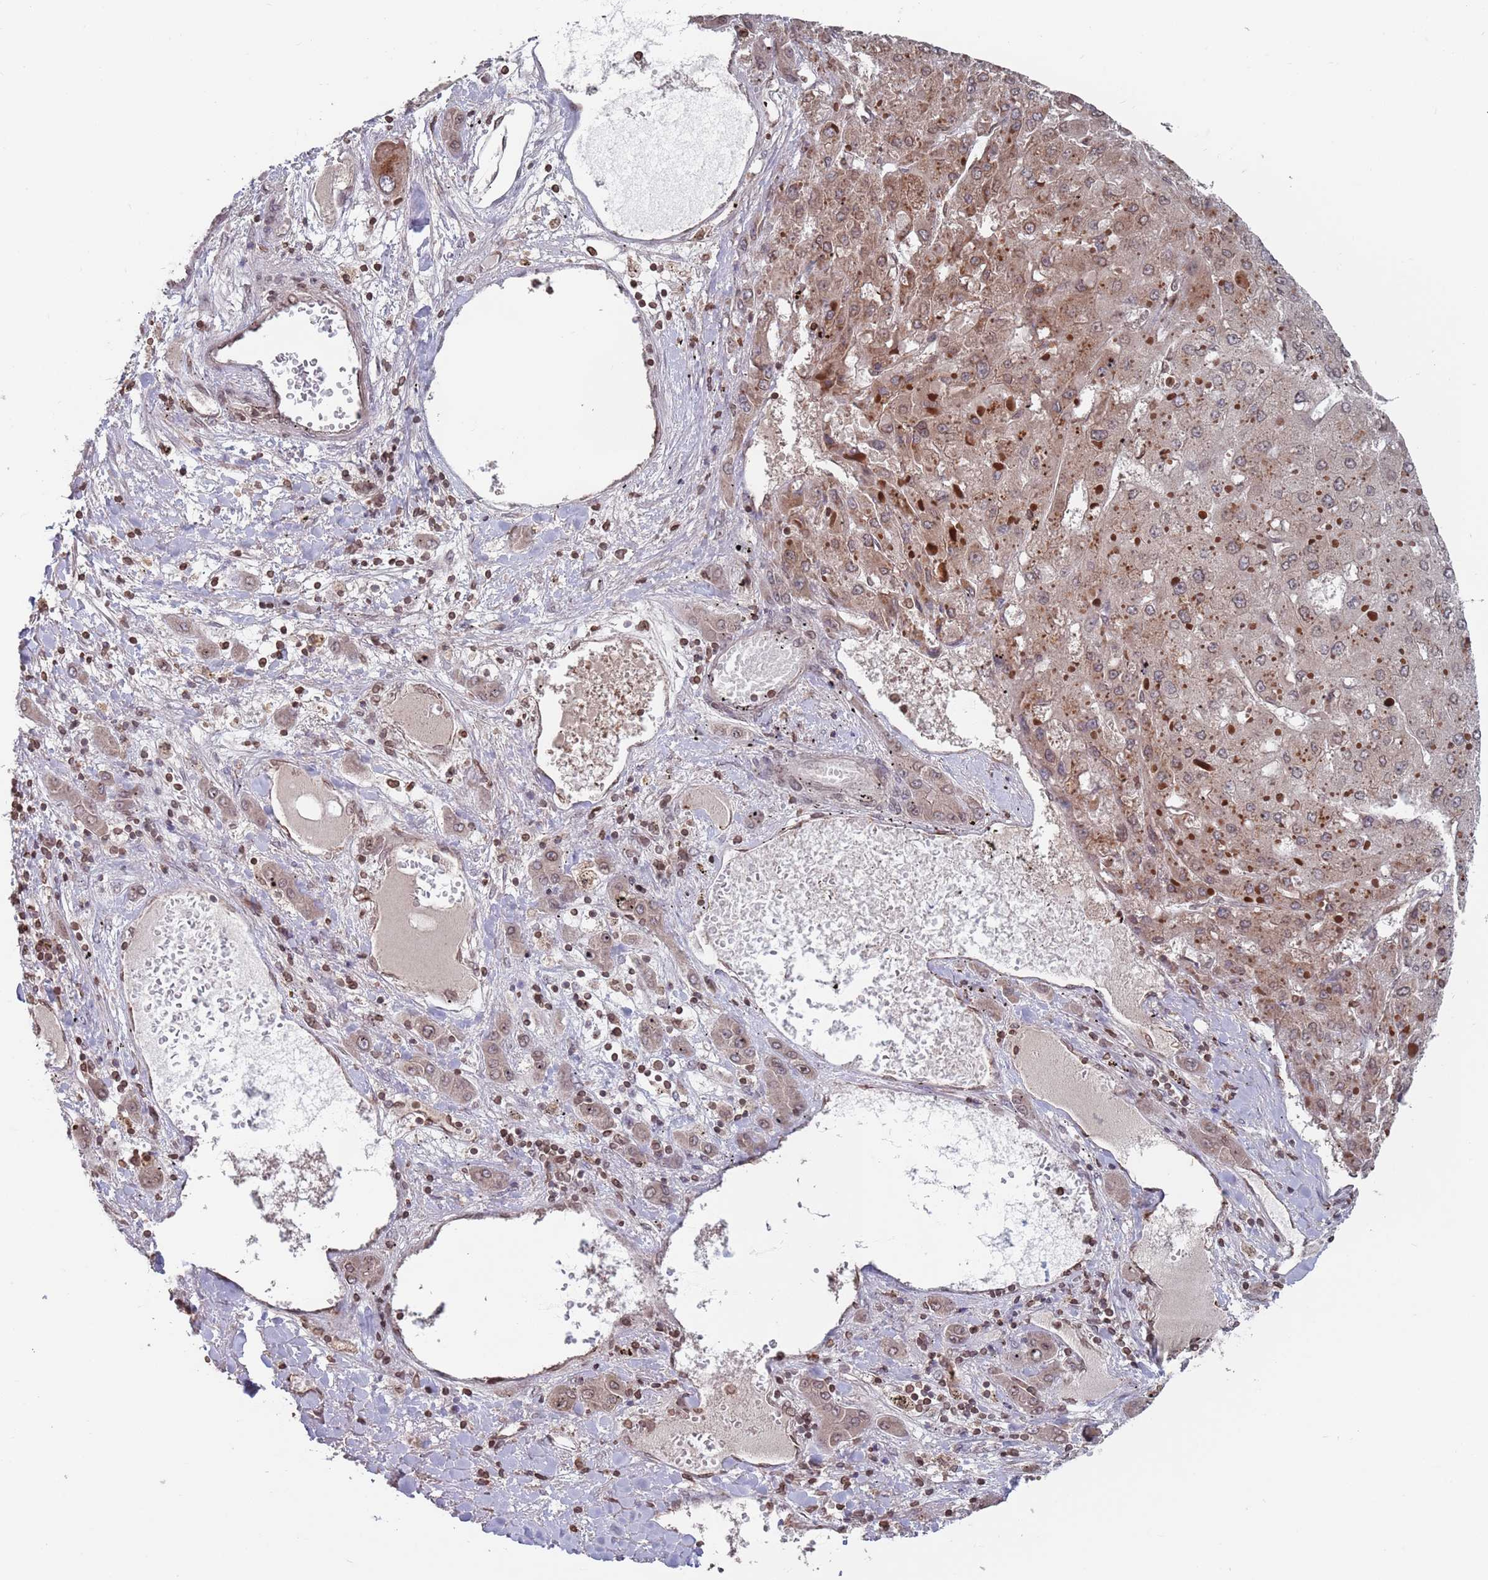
{"staining": {"intensity": "moderate", "quantity": ">75%", "location": "cytoplasmic/membranous,nuclear"}, "tissue": "liver cancer", "cell_type": "Tumor cells", "image_type": "cancer", "snomed": [{"axis": "morphology", "description": "Carcinoma, Hepatocellular, NOS"}, {"axis": "topography", "description": "Liver"}], "caption": "Liver hepatocellular carcinoma tissue demonstrates moderate cytoplasmic/membranous and nuclear staining in about >75% of tumor cells, visualized by immunohistochemistry. (DAB IHC with brightfield microscopy, high magnification).", "gene": "SDHAF3", "patient": {"sex": "female", "age": 73}}